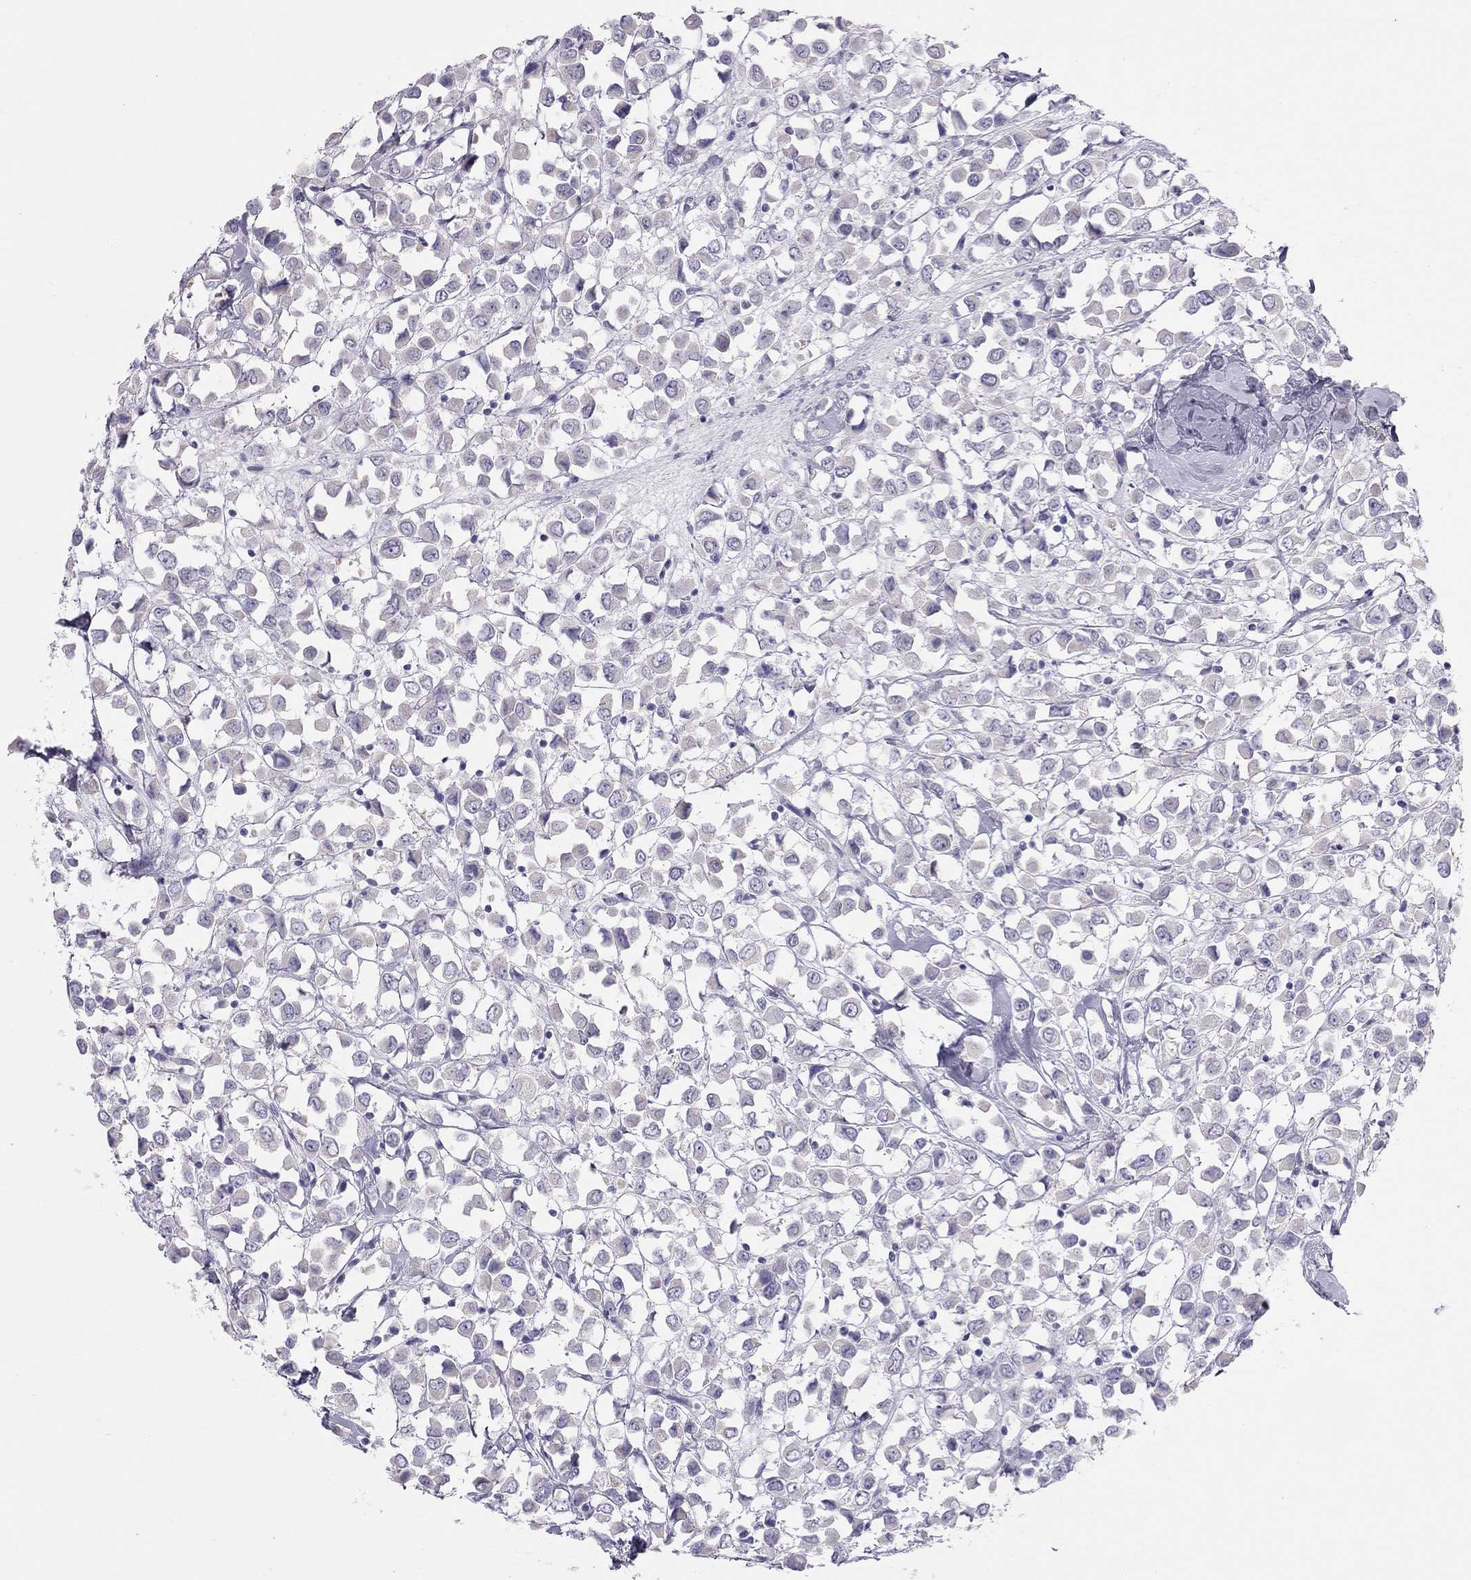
{"staining": {"intensity": "negative", "quantity": "none", "location": "none"}, "tissue": "breast cancer", "cell_type": "Tumor cells", "image_type": "cancer", "snomed": [{"axis": "morphology", "description": "Duct carcinoma"}, {"axis": "topography", "description": "Breast"}], "caption": "A micrograph of intraductal carcinoma (breast) stained for a protein shows no brown staining in tumor cells. Brightfield microscopy of immunohistochemistry stained with DAB (3,3'-diaminobenzidine) (brown) and hematoxylin (blue), captured at high magnification.", "gene": "SPATA12", "patient": {"sex": "female", "age": 61}}